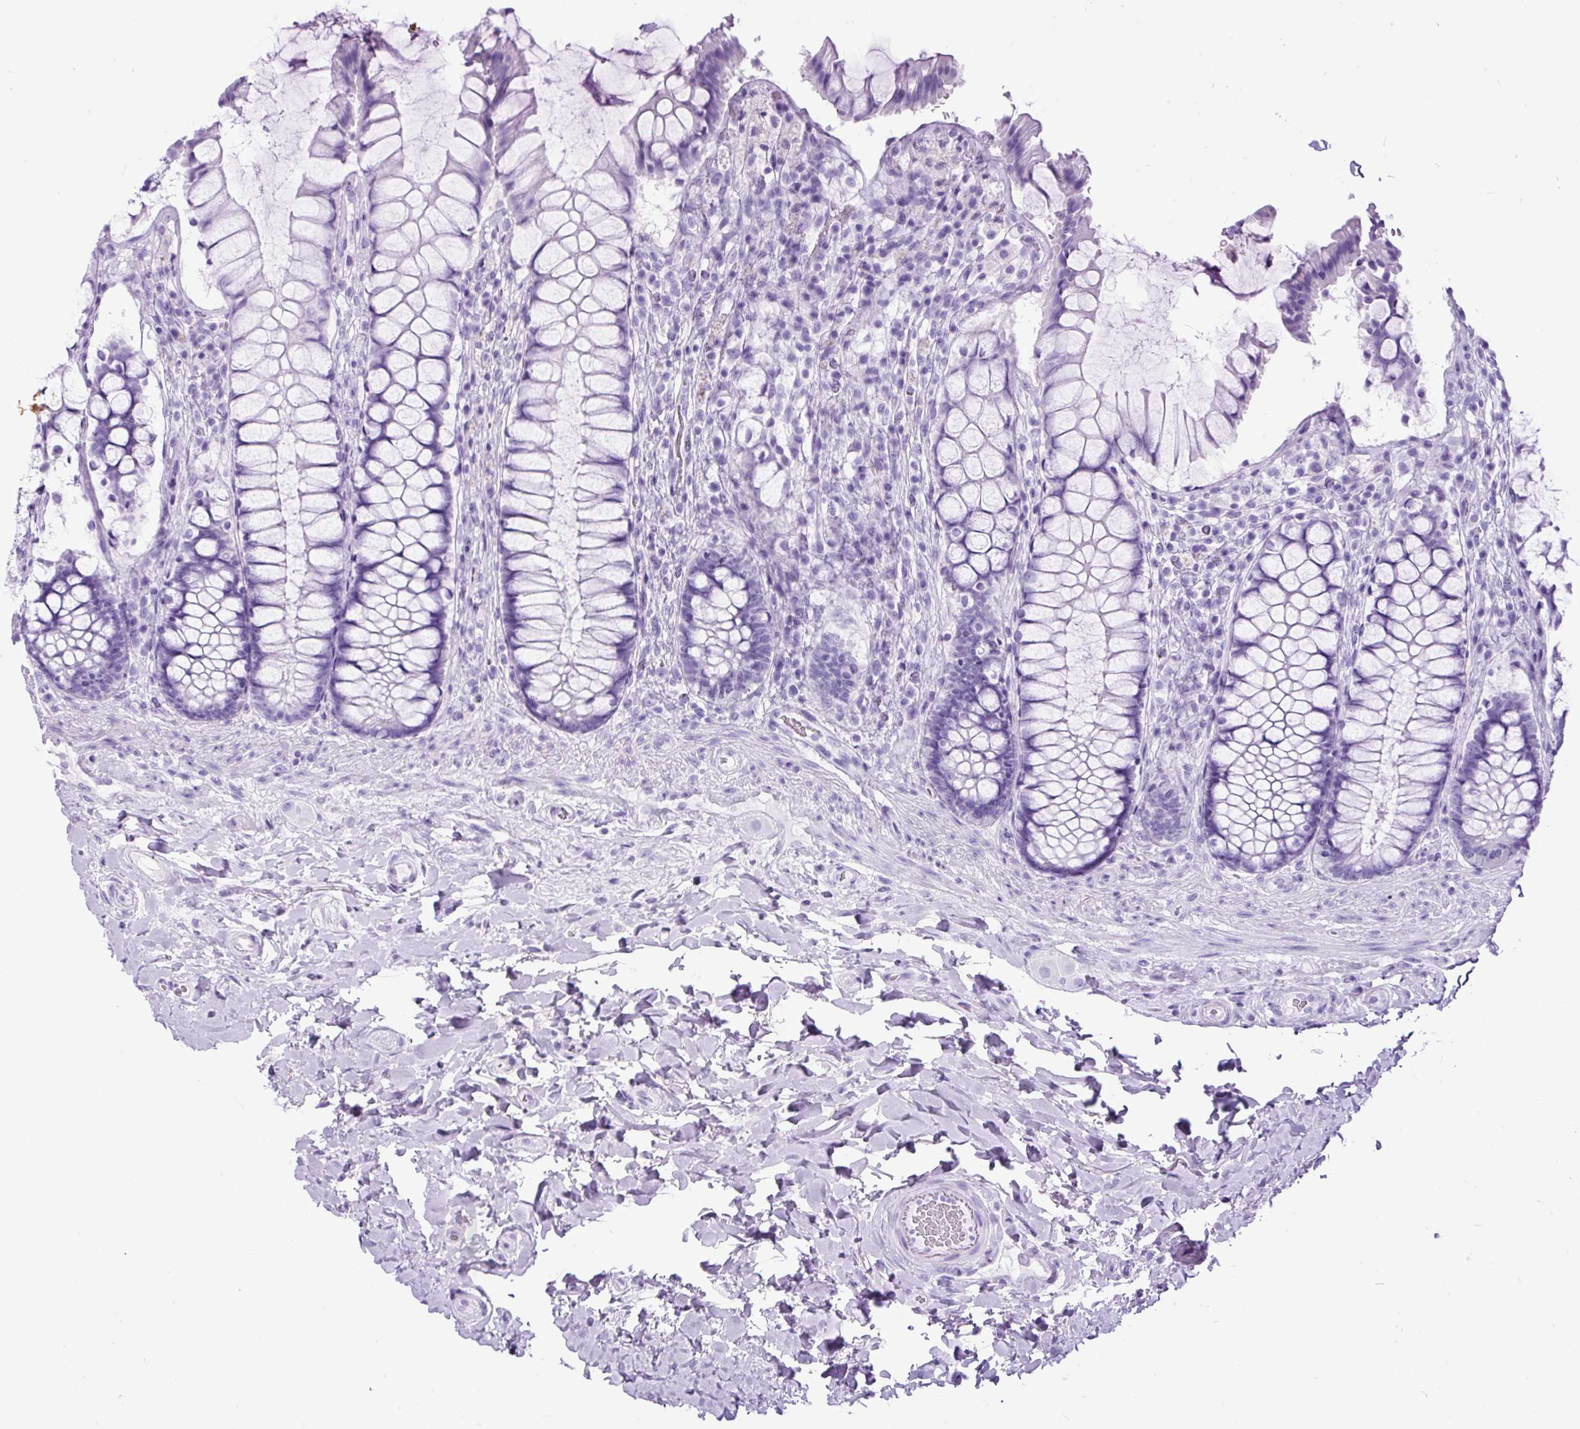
{"staining": {"intensity": "negative", "quantity": "none", "location": "none"}, "tissue": "rectum", "cell_type": "Glandular cells", "image_type": "normal", "snomed": [{"axis": "morphology", "description": "Normal tissue, NOS"}, {"axis": "topography", "description": "Rectum"}], "caption": "The photomicrograph exhibits no staining of glandular cells in unremarkable rectum.", "gene": "CEL", "patient": {"sex": "female", "age": 58}}